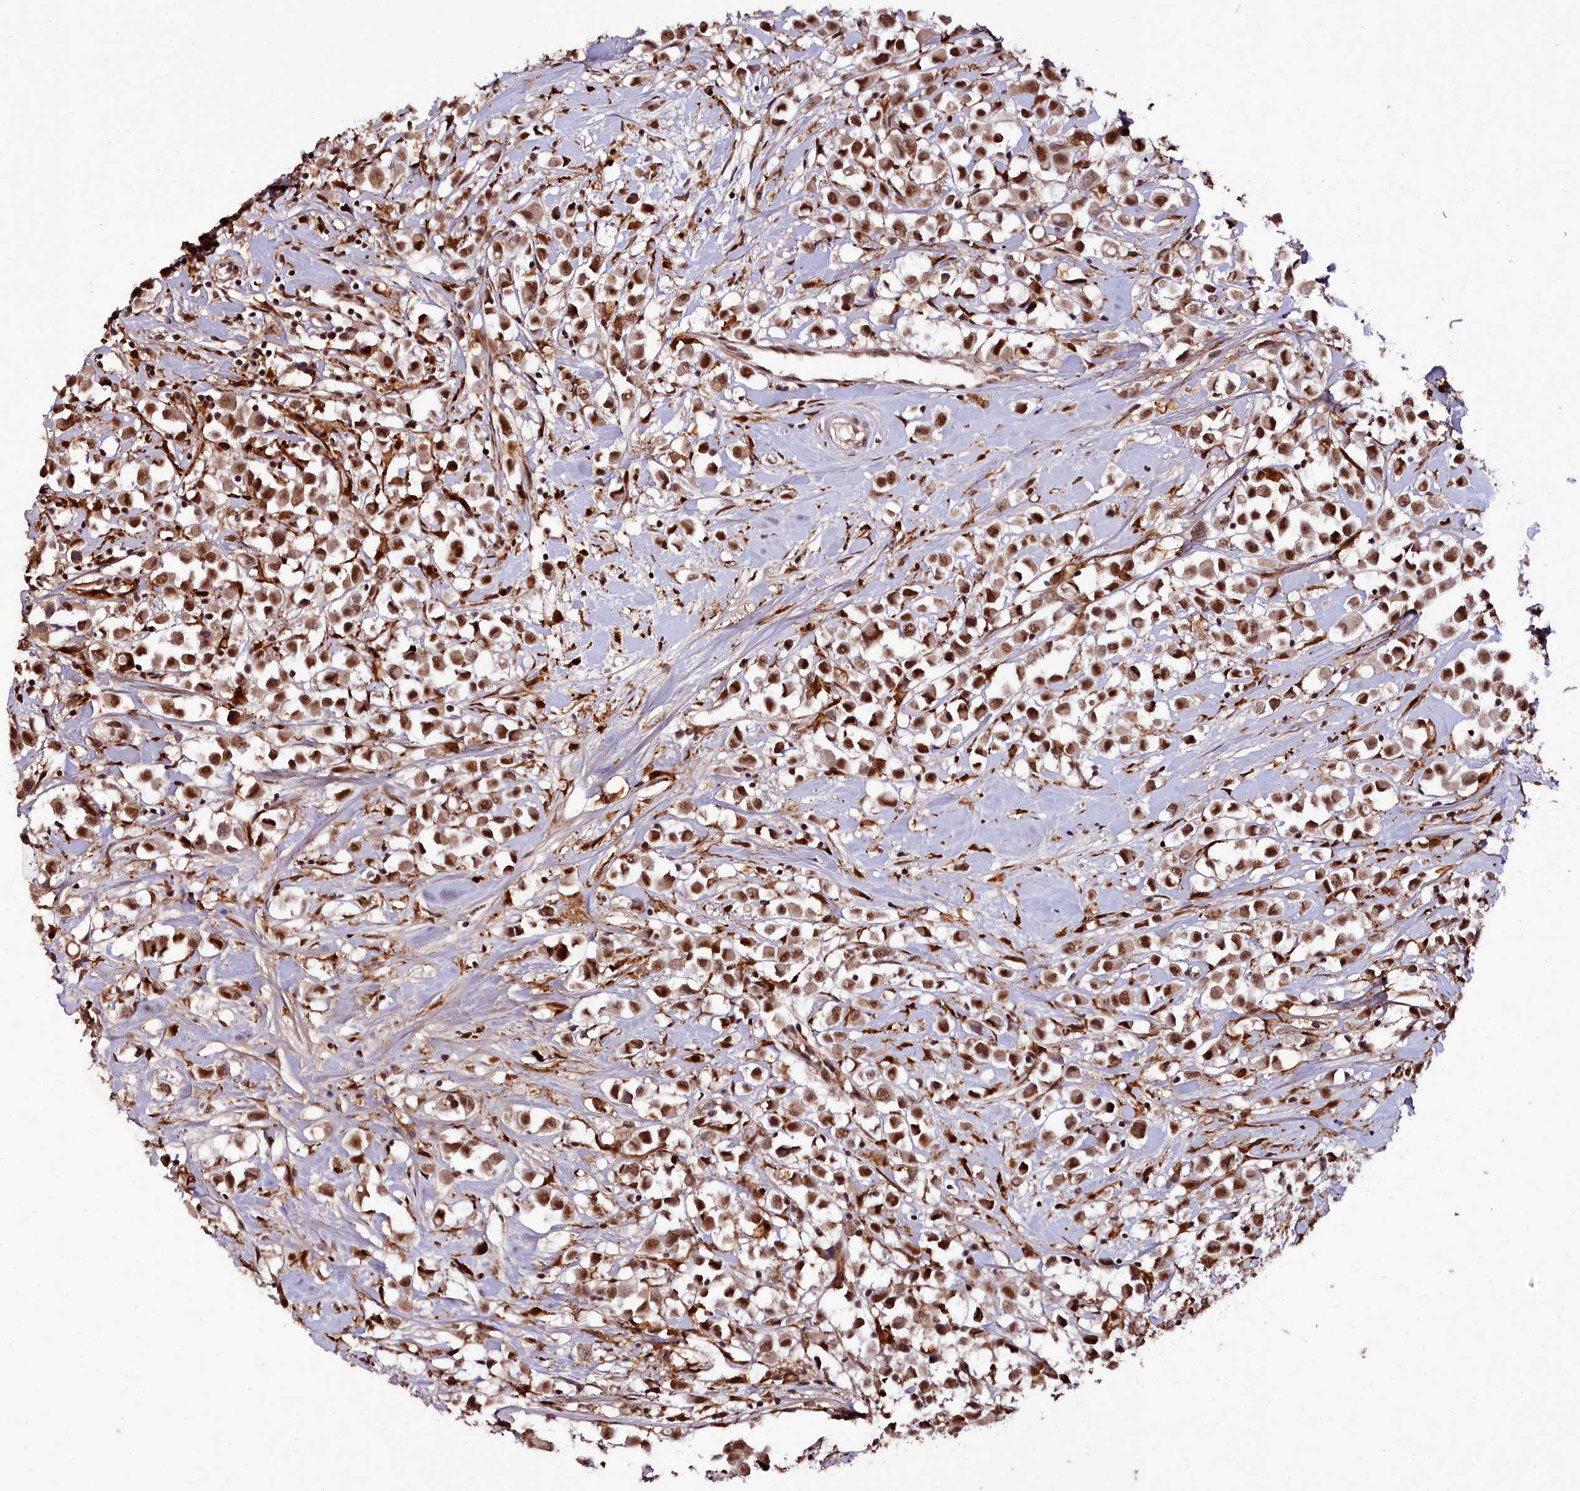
{"staining": {"intensity": "strong", "quantity": ">75%", "location": "nuclear"}, "tissue": "breast cancer", "cell_type": "Tumor cells", "image_type": "cancer", "snomed": [{"axis": "morphology", "description": "Duct carcinoma"}, {"axis": "topography", "description": "Breast"}], "caption": "The micrograph demonstrates a brown stain indicating the presence of a protein in the nuclear of tumor cells in breast cancer (invasive ductal carcinoma).", "gene": "CXXC1", "patient": {"sex": "female", "age": 61}}